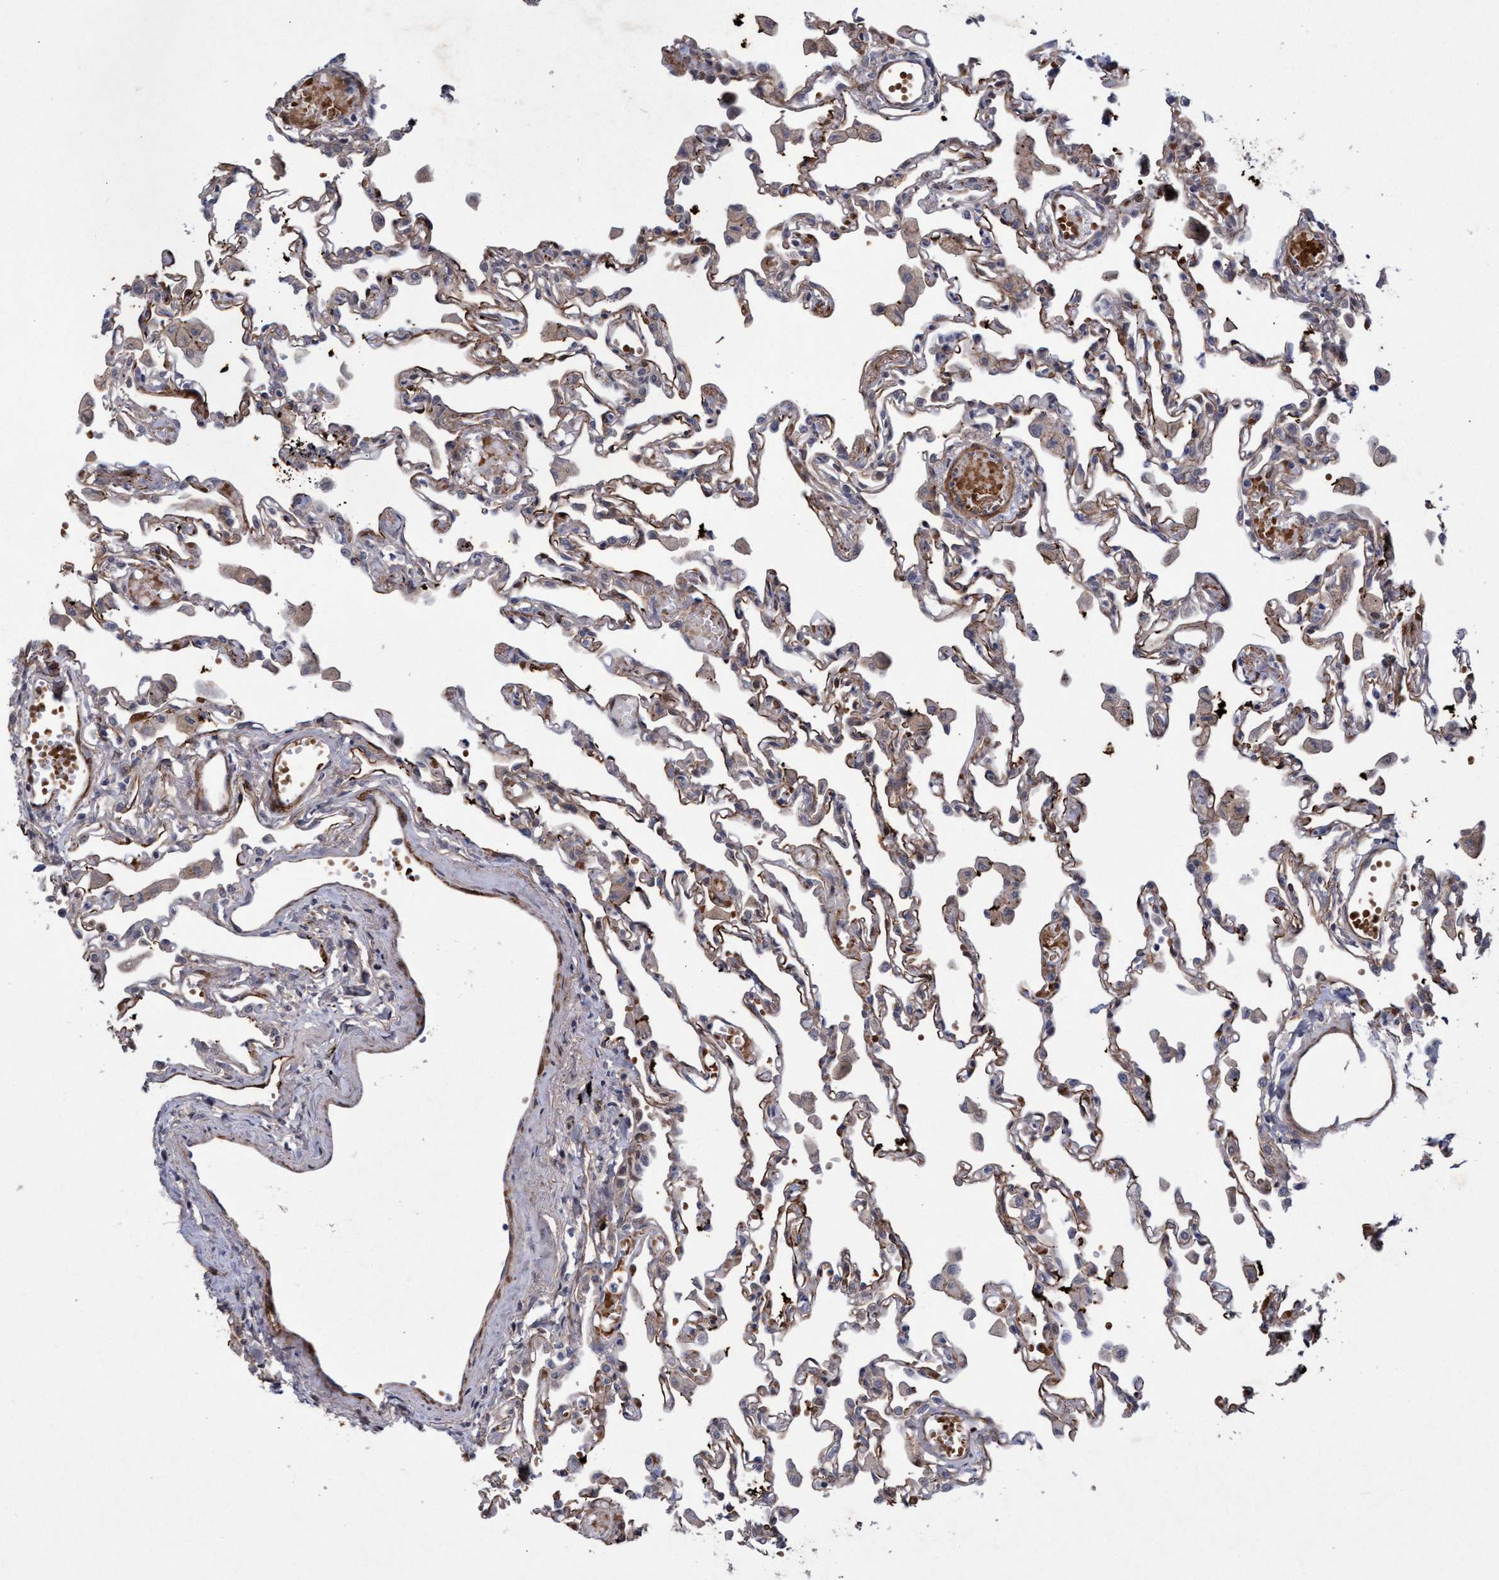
{"staining": {"intensity": "weak", "quantity": "25%-75%", "location": "cytoplasmic/membranous"}, "tissue": "lung", "cell_type": "Alveolar cells", "image_type": "normal", "snomed": [{"axis": "morphology", "description": "Normal tissue, NOS"}, {"axis": "topography", "description": "Bronchus"}, {"axis": "topography", "description": "Lung"}], "caption": "Human lung stained with a protein marker shows weak staining in alveolar cells.", "gene": "ZNF750", "patient": {"sex": "female", "age": 49}}